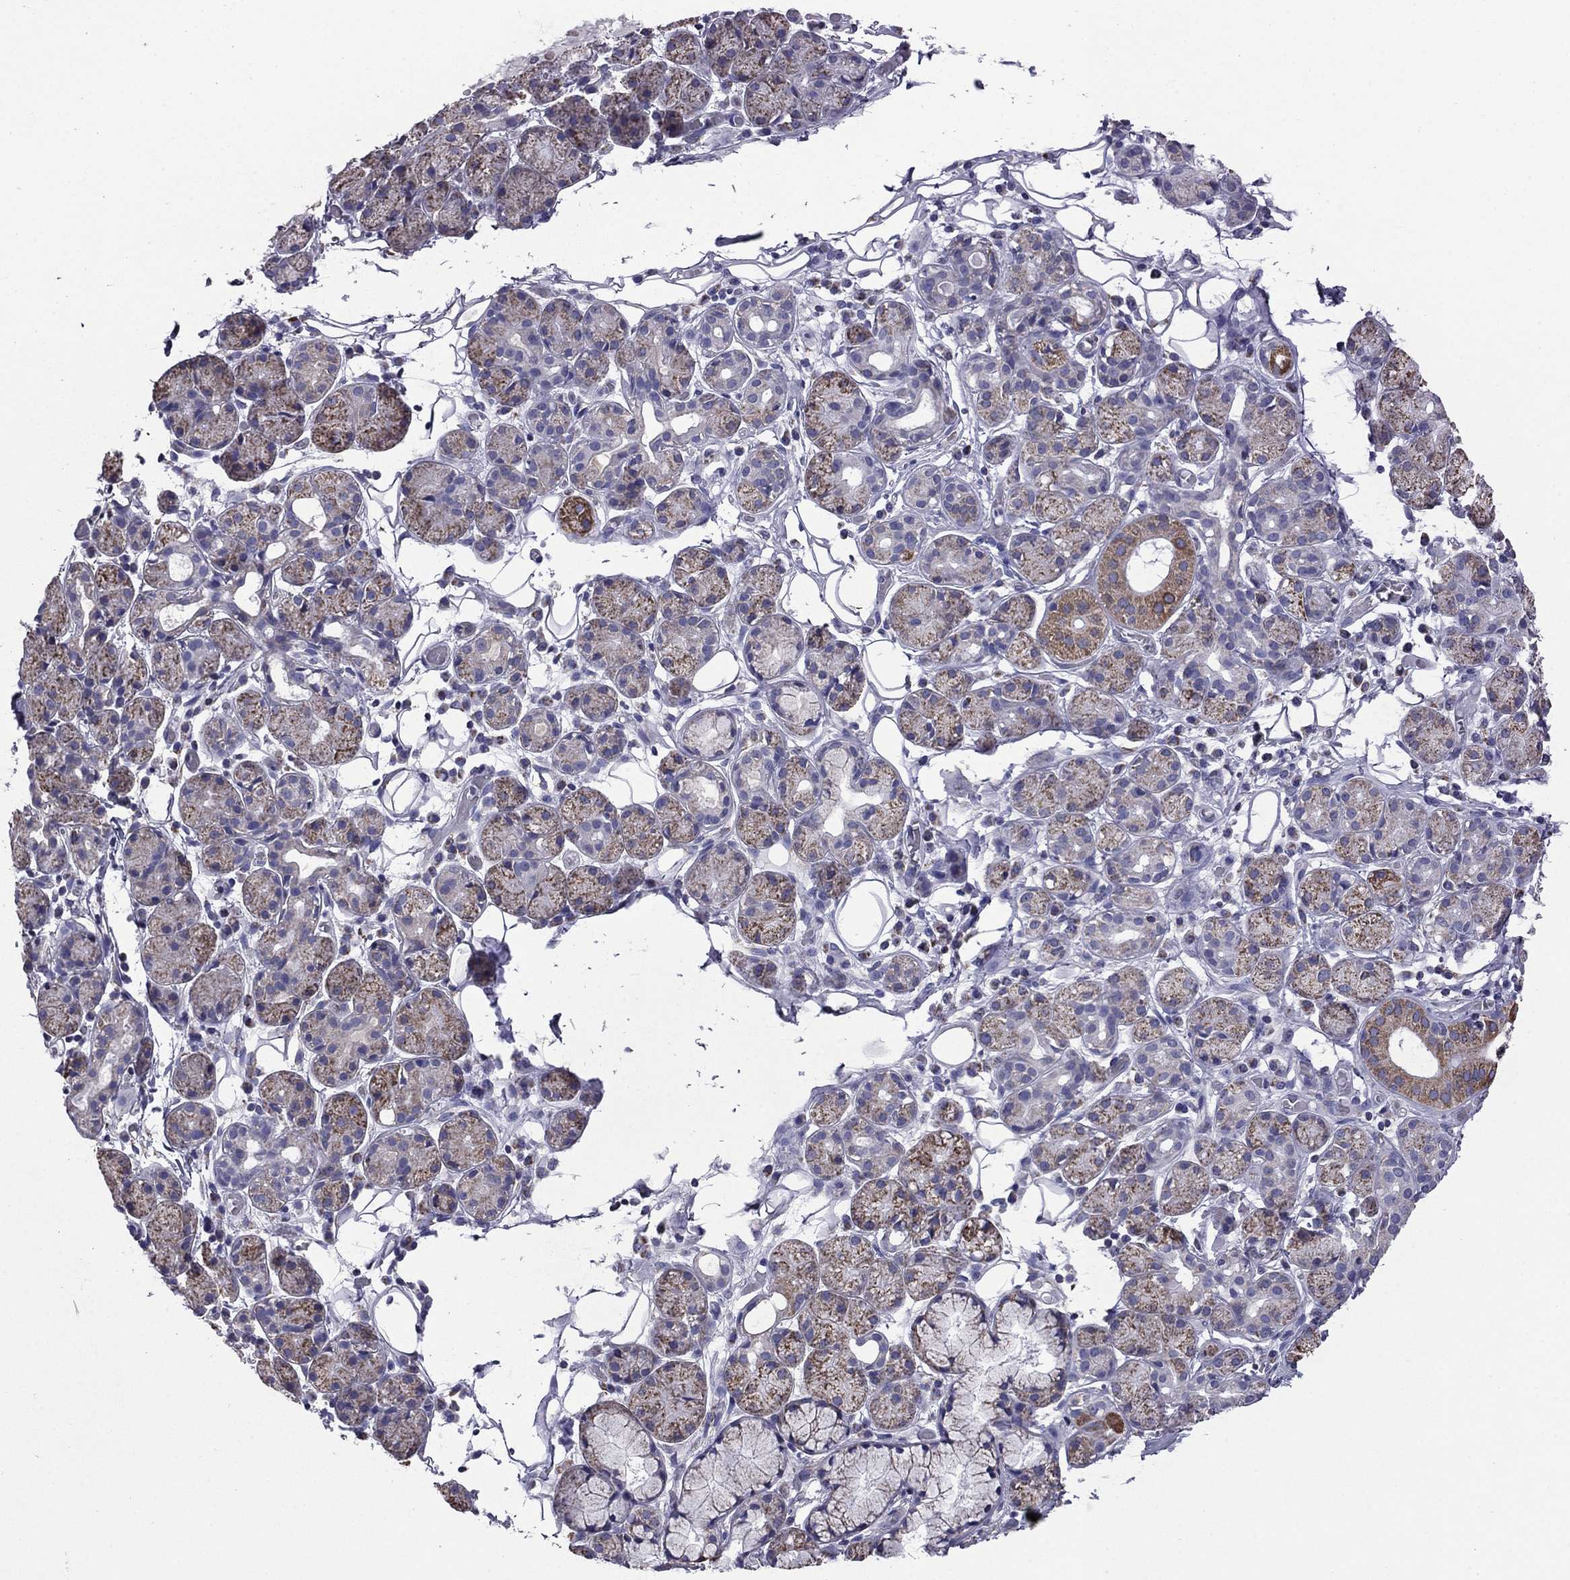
{"staining": {"intensity": "strong", "quantity": "<25%", "location": "cytoplasmic/membranous"}, "tissue": "salivary gland", "cell_type": "Glandular cells", "image_type": "normal", "snomed": [{"axis": "morphology", "description": "Normal tissue, NOS"}, {"axis": "topography", "description": "Salivary gland"}, {"axis": "topography", "description": "Peripheral nerve tissue"}], "caption": "Benign salivary gland exhibits strong cytoplasmic/membranous staining in about <25% of glandular cells, visualized by immunohistochemistry. Immunohistochemistry stains the protein of interest in brown and the nuclei are stained blue.", "gene": "ACADSB", "patient": {"sex": "male", "age": 71}}